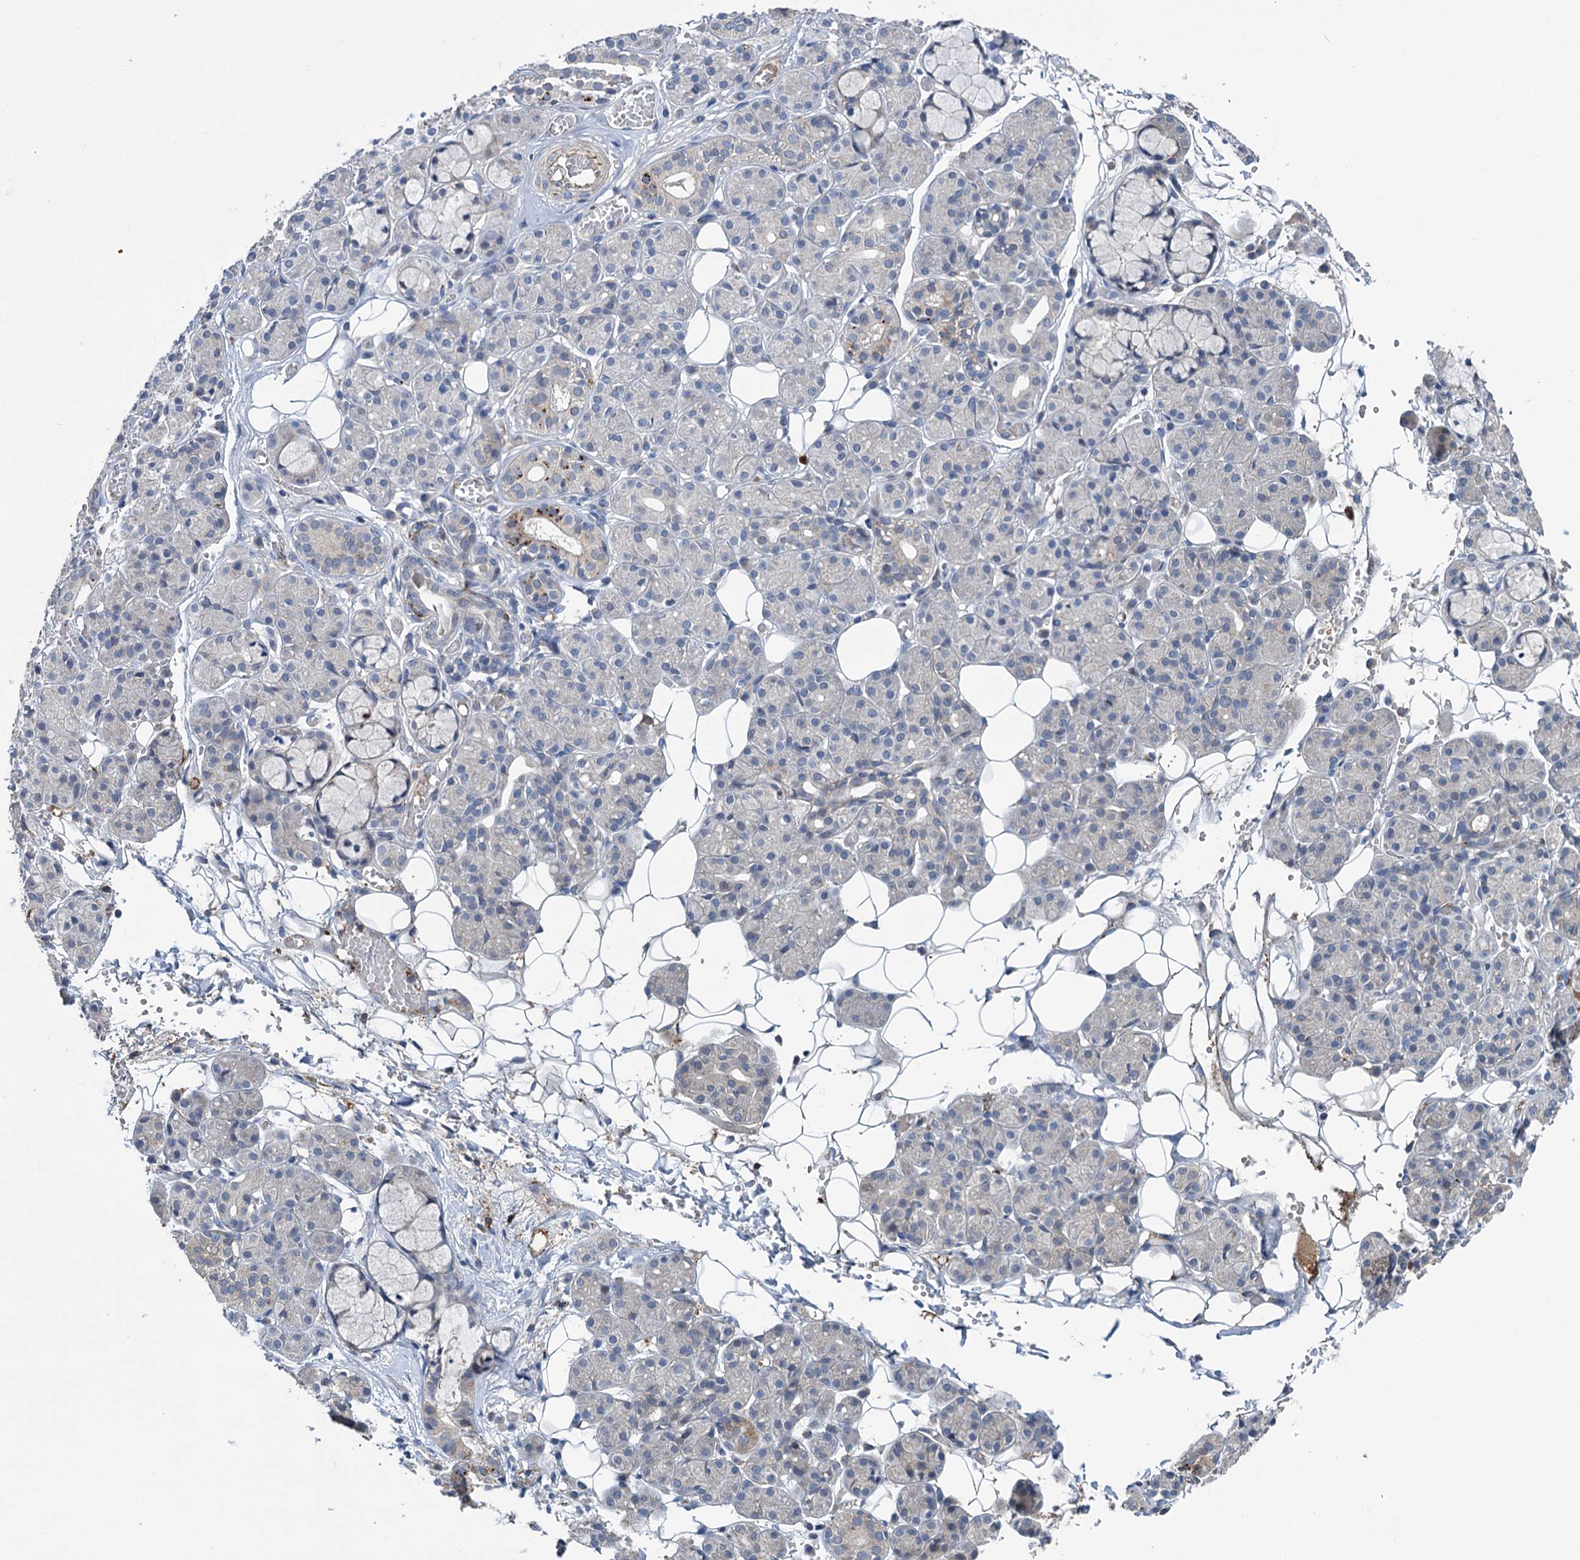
{"staining": {"intensity": "strong", "quantity": "<25%", "location": "cytoplasmic/membranous"}, "tissue": "salivary gland", "cell_type": "Glandular cells", "image_type": "normal", "snomed": [{"axis": "morphology", "description": "Normal tissue, NOS"}, {"axis": "topography", "description": "Salivary gland"}], "caption": "The histopathology image shows immunohistochemical staining of benign salivary gland. There is strong cytoplasmic/membranous expression is identified in approximately <25% of glandular cells. (Brightfield microscopy of DAB IHC at high magnification).", "gene": "NCAPD2", "patient": {"sex": "male", "age": 63}}